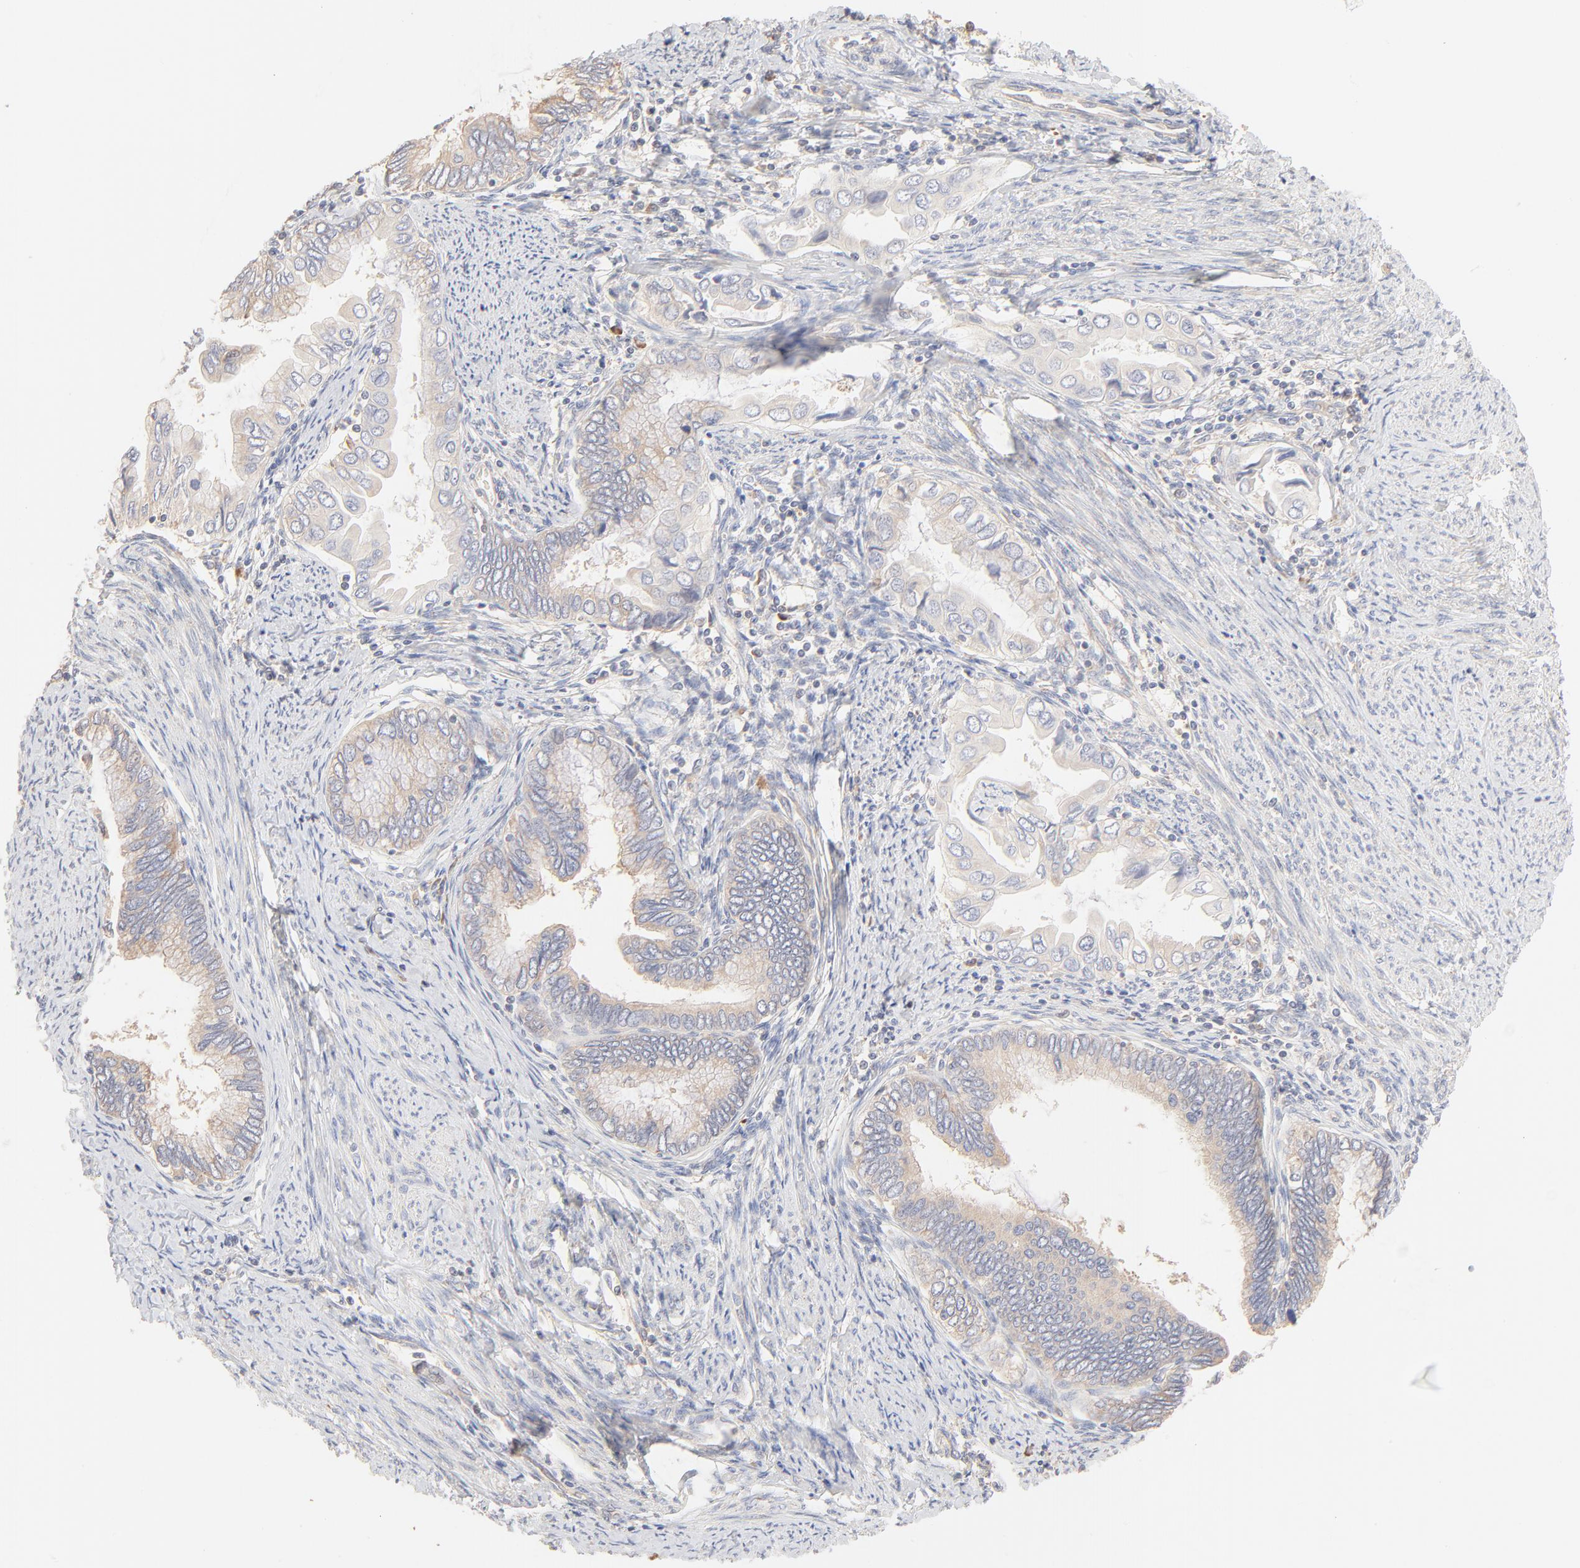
{"staining": {"intensity": "weak", "quantity": ">75%", "location": "cytoplasmic/membranous"}, "tissue": "cervical cancer", "cell_type": "Tumor cells", "image_type": "cancer", "snomed": [{"axis": "morphology", "description": "Adenocarcinoma, NOS"}, {"axis": "topography", "description": "Cervix"}], "caption": "Tumor cells display weak cytoplasmic/membranous staining in about >75% of cells in cervical cancer (adenocarcinoma). Using DAB (brown) and hematoxylin (blue) stains, captured at high magnification using brightfield microscopy.", "gene": "RPS20", "patient": {"sex": "female", "age": 49}}